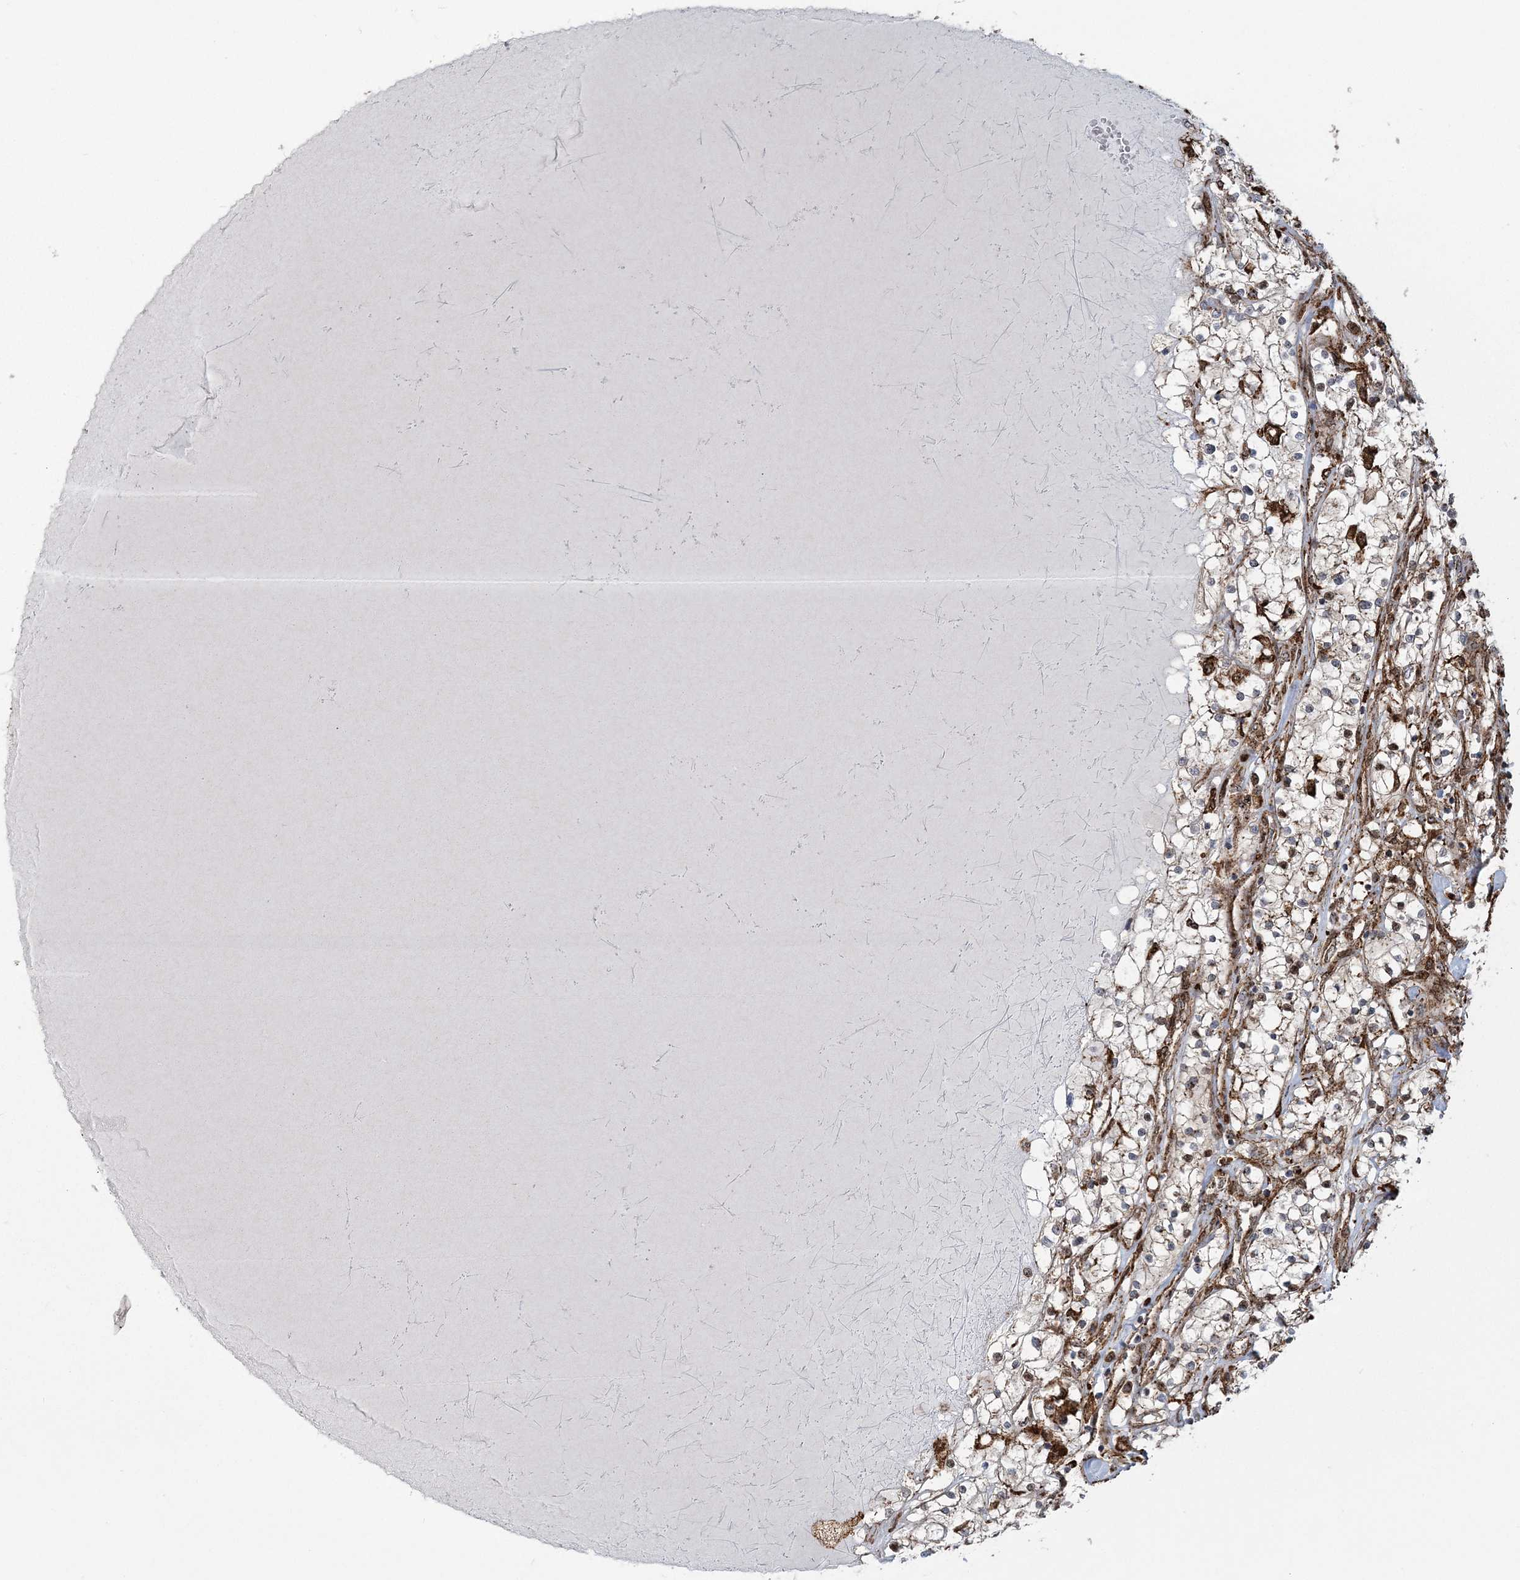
{"staining": {"intensity": "weak", "quantity": "<25%", "location": "cytoplasmic/membranous"}, "tissue": "renal cancer", "cell_type": "Tumor cells", "image_type": "cancer", "snomed": [{"axis": "morphology", "description": "Normal tissue, NOS"}, {"axis": "morphology", "description": "Adenocarcinoma, NOS"}, {"axis": "topography", "description": "Kidney"}], "caption": "There is no significant positivity in tumor cells of renal cancer.", "gene": "TRAF3IP2", "patient": {"sex": "male", "age": 68}}